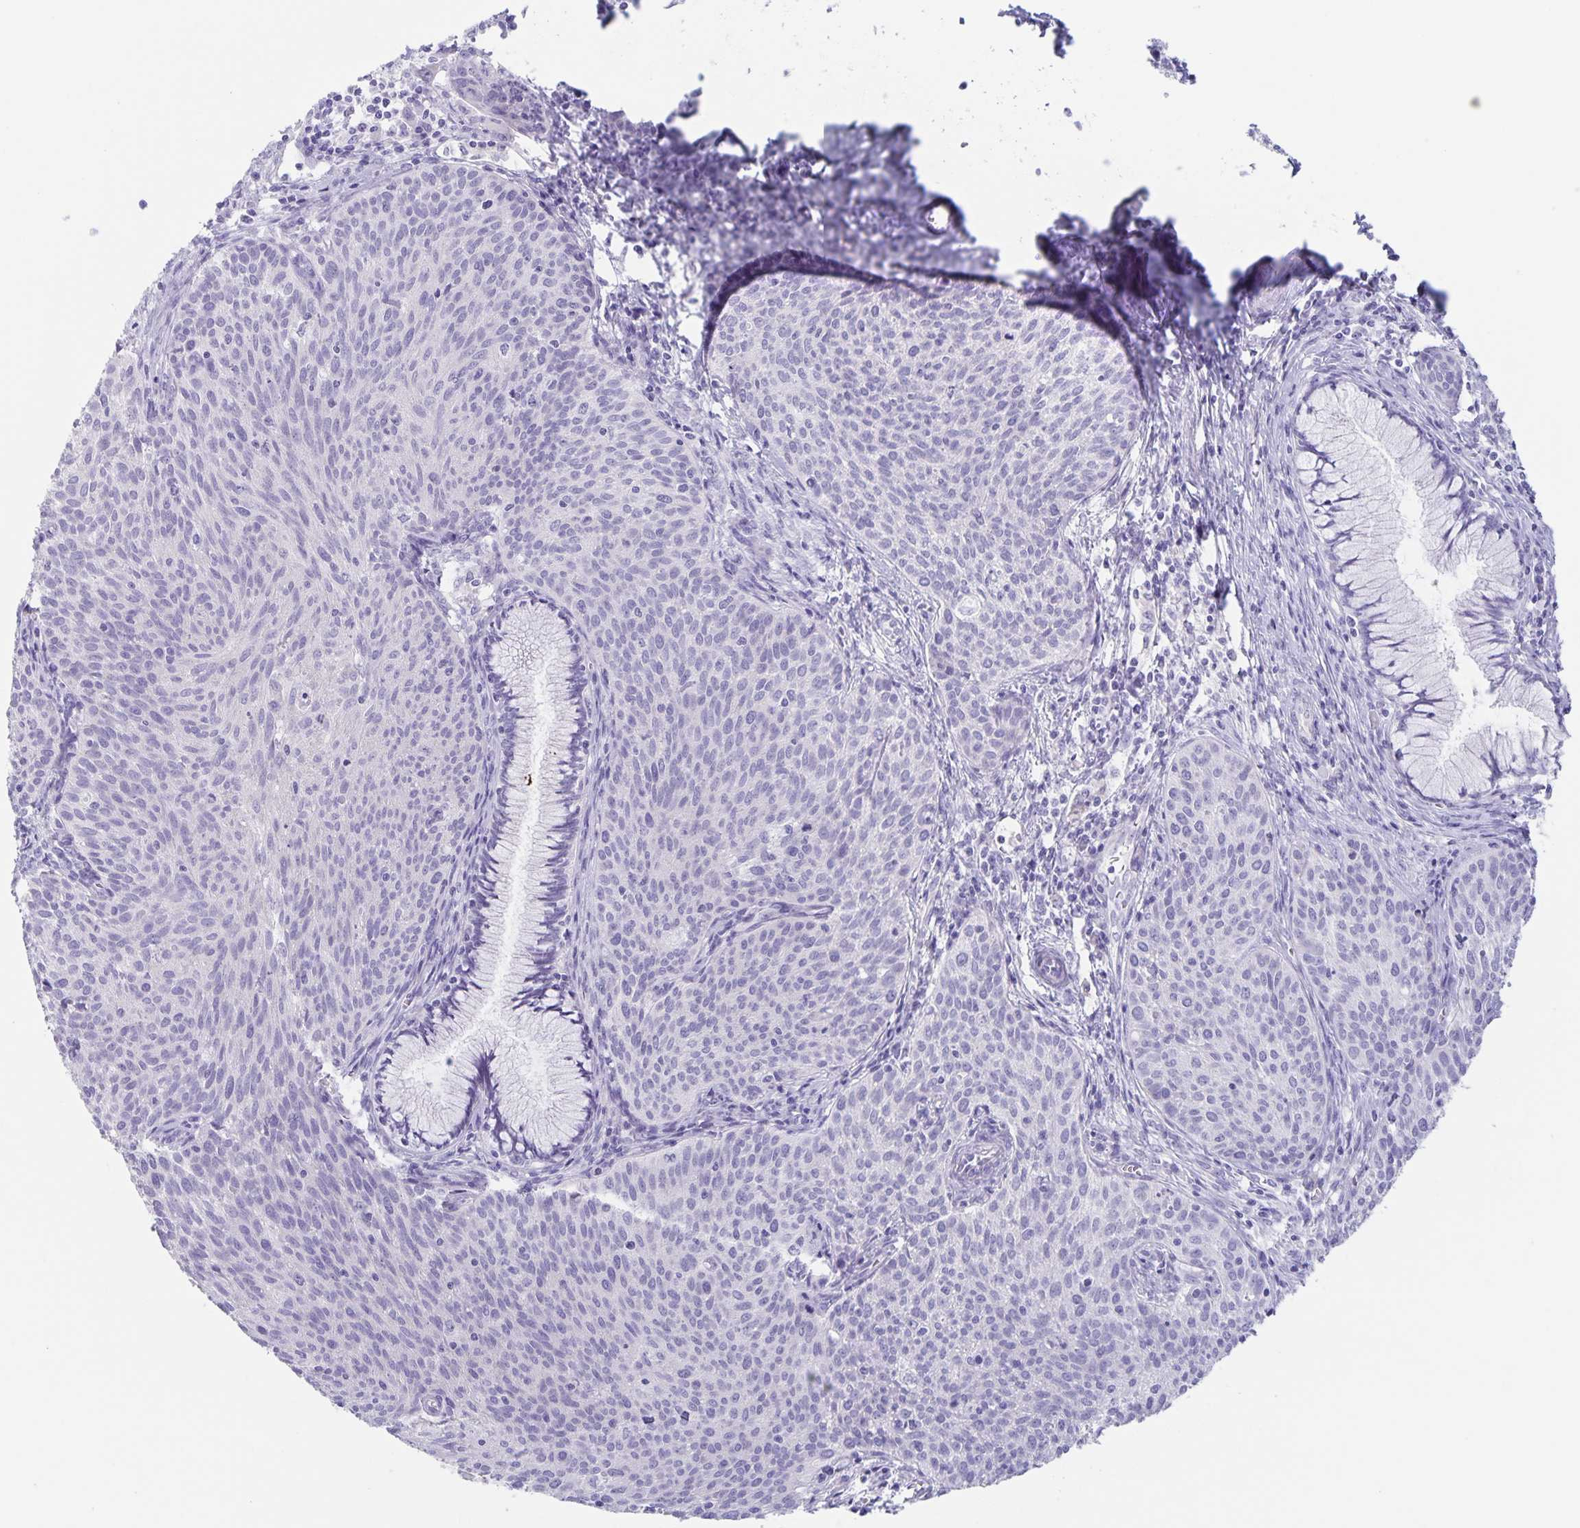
{"staining": {"intensity": "negative", "quantity": "none", "location": "none"}, "tissue": "cervical cancer", "cell_type": "Tumor cells", "image_type": "cancer", "snomed": [{"axis": "morphology", "description": "Squamous cell carcinoma, NOS"}, {"axis": "topography", "description": "Cervix"}], "caption": "A histopathology image of human cervical cancer is negative for staining in tumor cells. Nuclei are stained in blue.", "gene": "AQP4", "patient": {"sex": "female", "age": 38}}